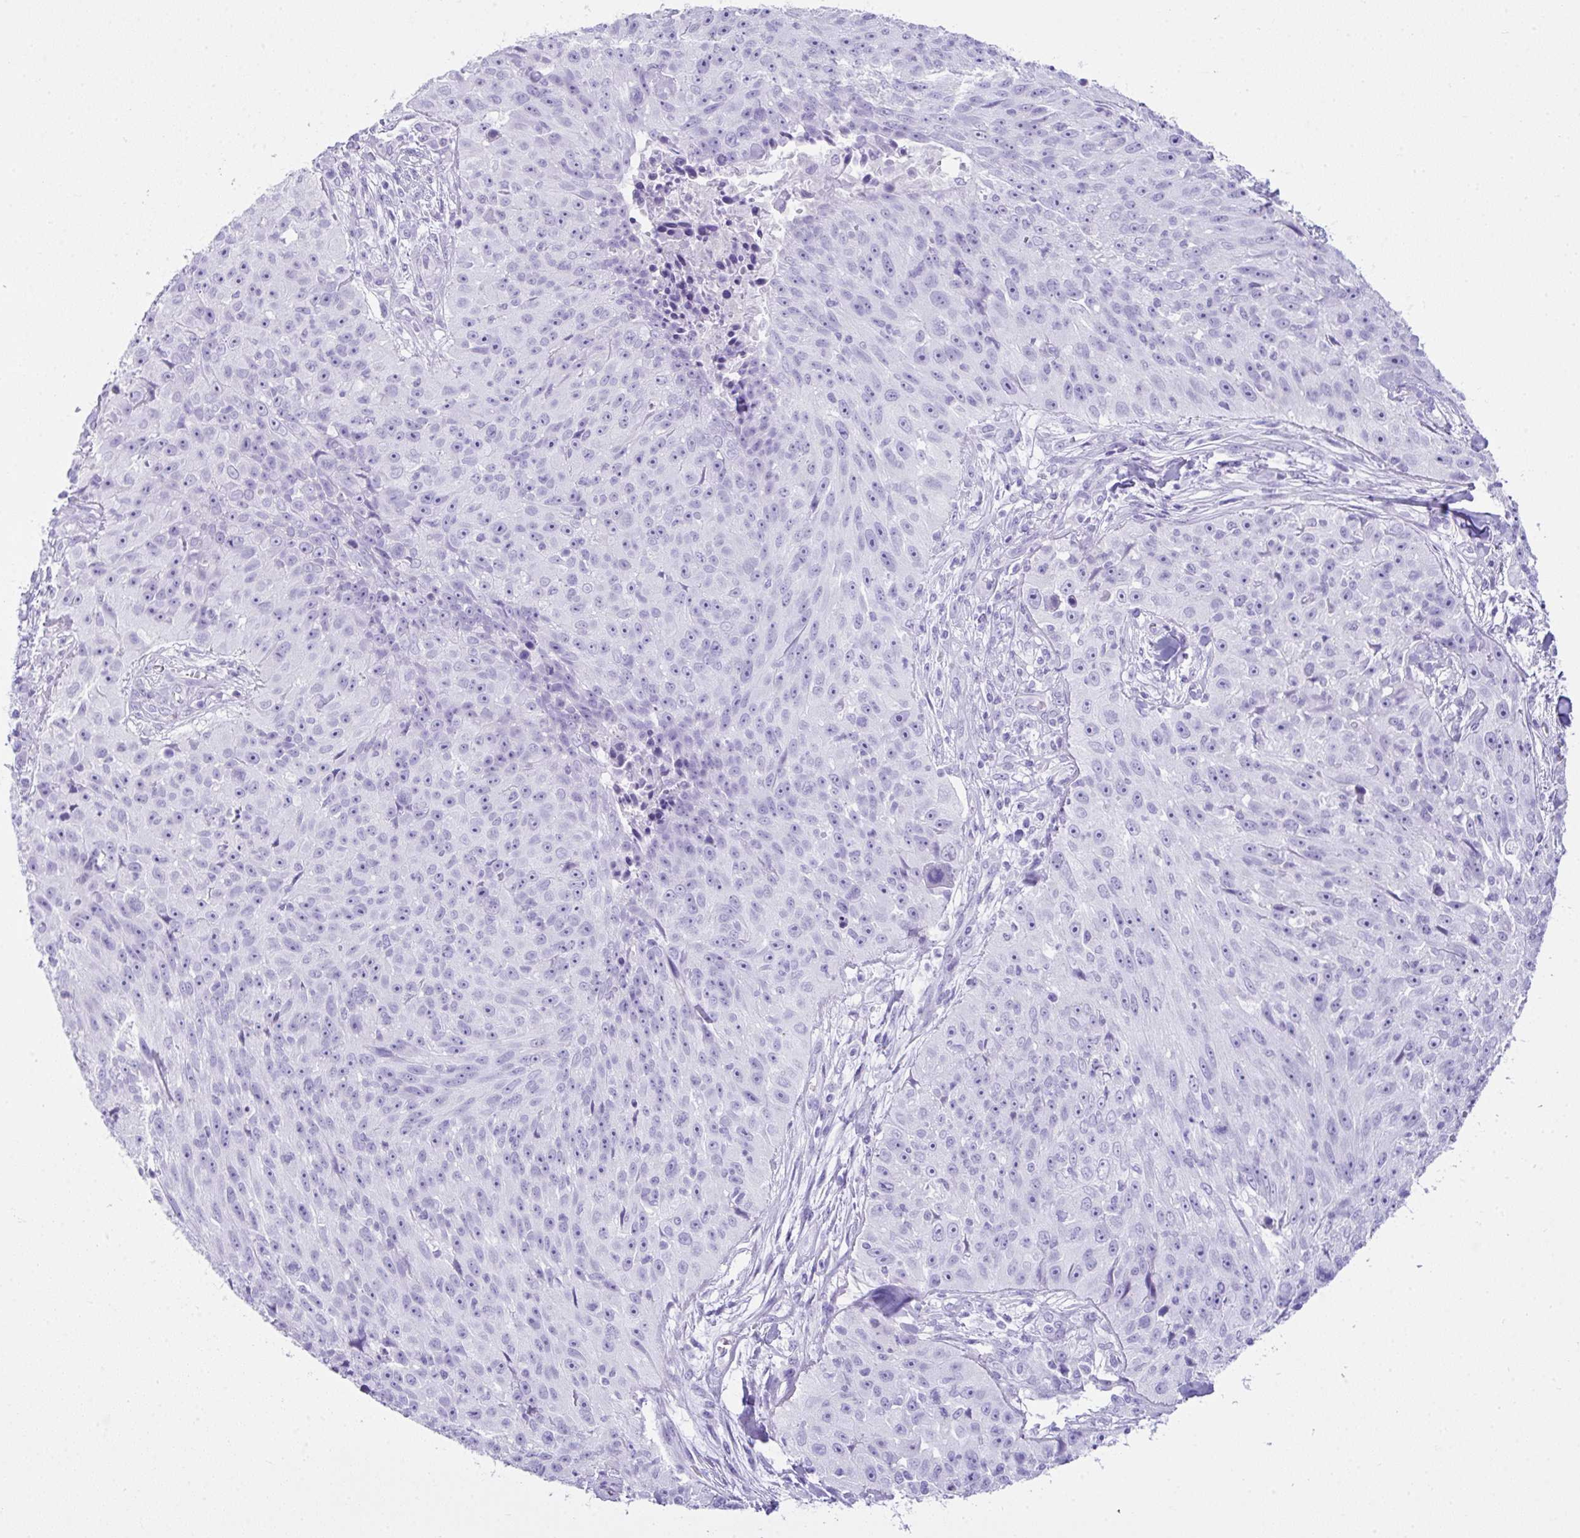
{"staining": {"intensity": "negative", "quantity": "none", "location": "none"}, "tissue": "skin cancer", "cell_type": "Tumor cells", "image_type": "cancer", "snomed": [{"axis": "morphology", "description": "Squamous cell carcinoma, NOS"}, {"axis": "topography", "description": "Skin"}], "caption": "Tumor cells show no significant protein expression in skin cancer (squamous cell carcinoma).", "gene": "LGALS4", "patient": {"sex": "female", "age": 87}}